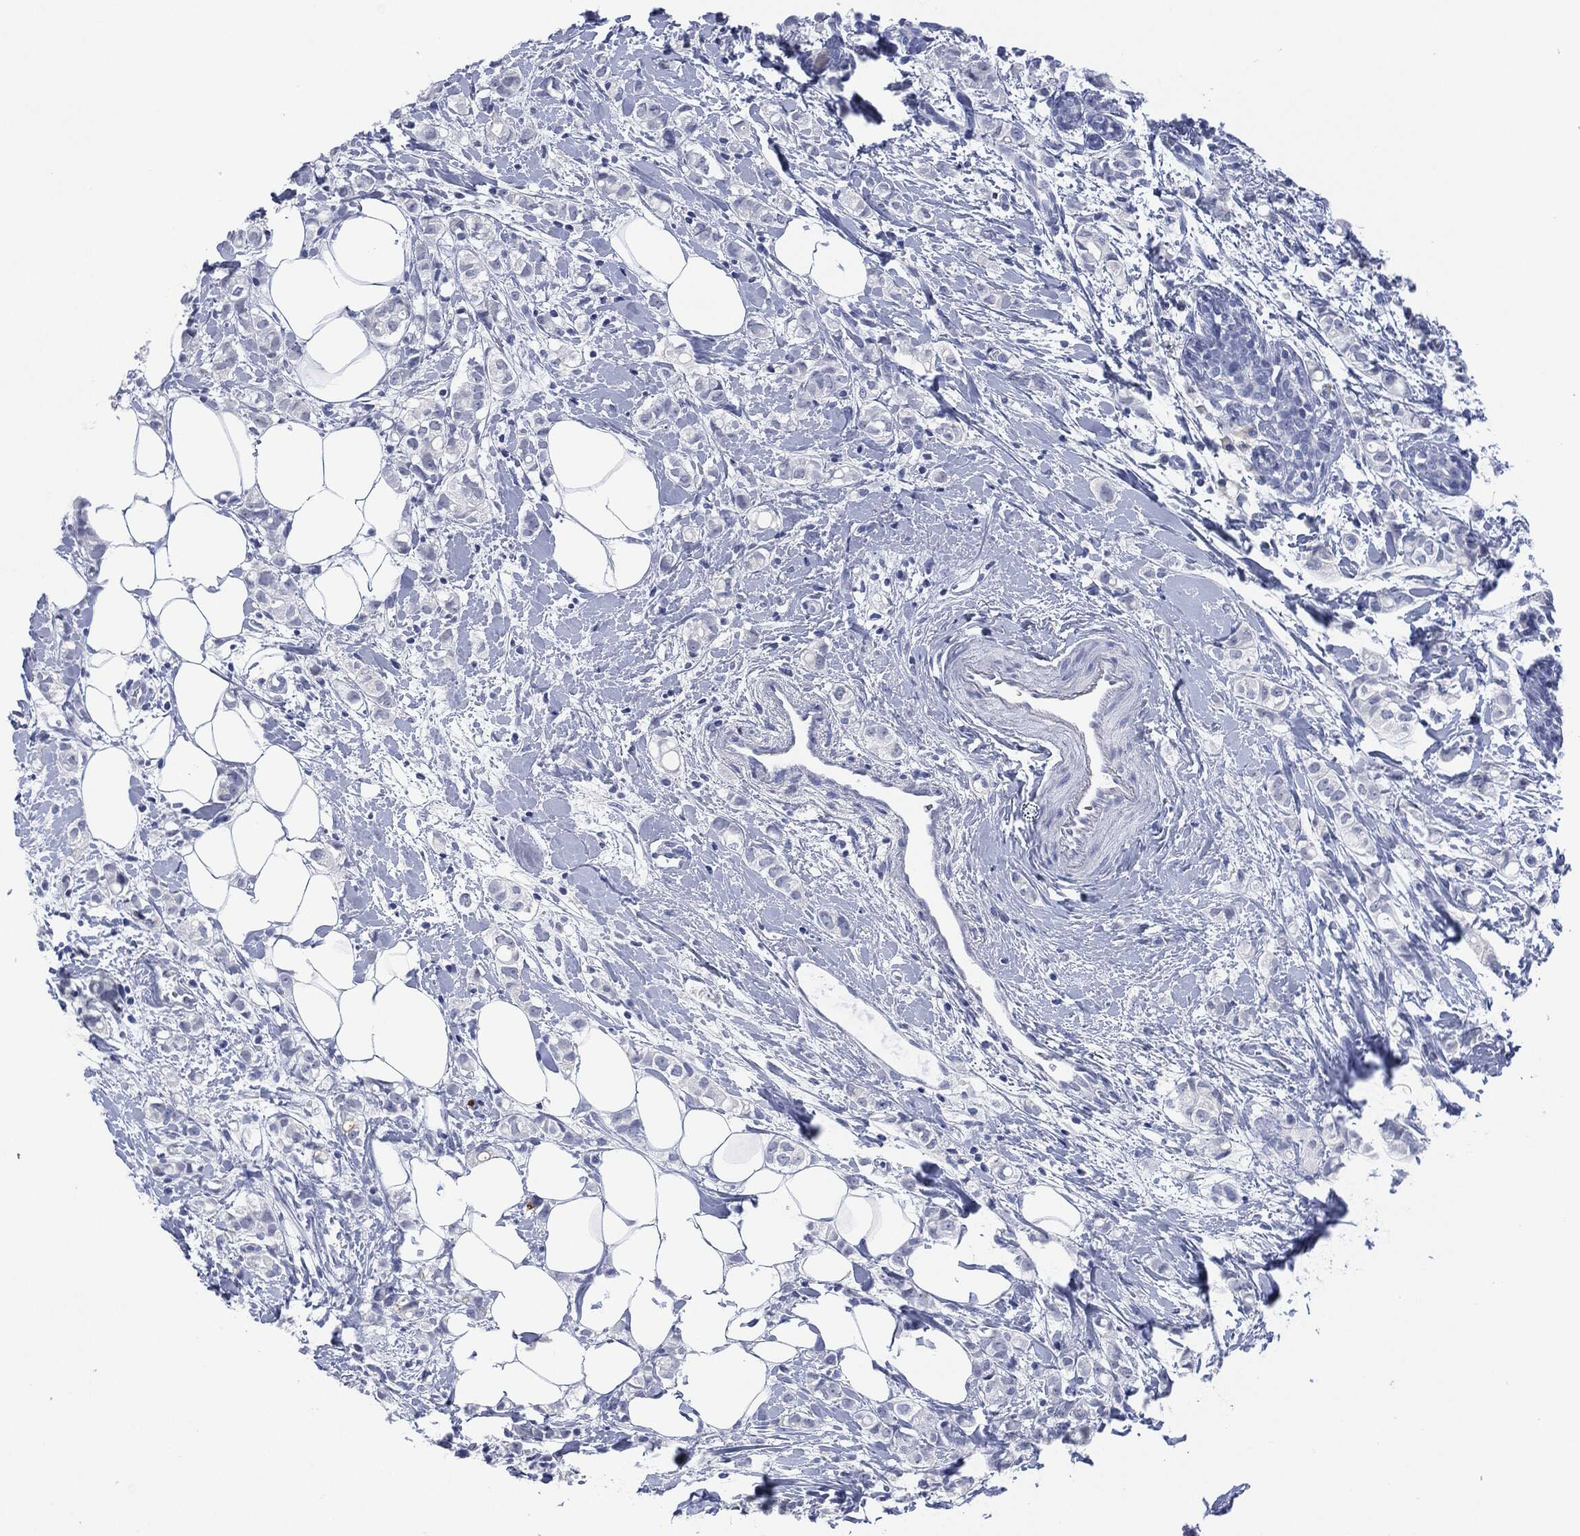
{"staining": {"intensity": "negative", "quantity": "none", "location": "none"}, "tissue": "breast cancer", "cell_type": "Tumor cells", "image_type": "cancer", "snomed": [{"axis": "morphology", "description": "Normal tissue, NOS"}, {"axis": "morphology", "description": "Duct carcinoma"}, {"axis": "topography", "description": "Breast"}], "caption": "This is an IHC histopathology image of breast infiltrating ductal carcinoma. There is no expression in tumor cells.", "gene": "MUC16", "patient": {"sex": "female", "age": 44}}